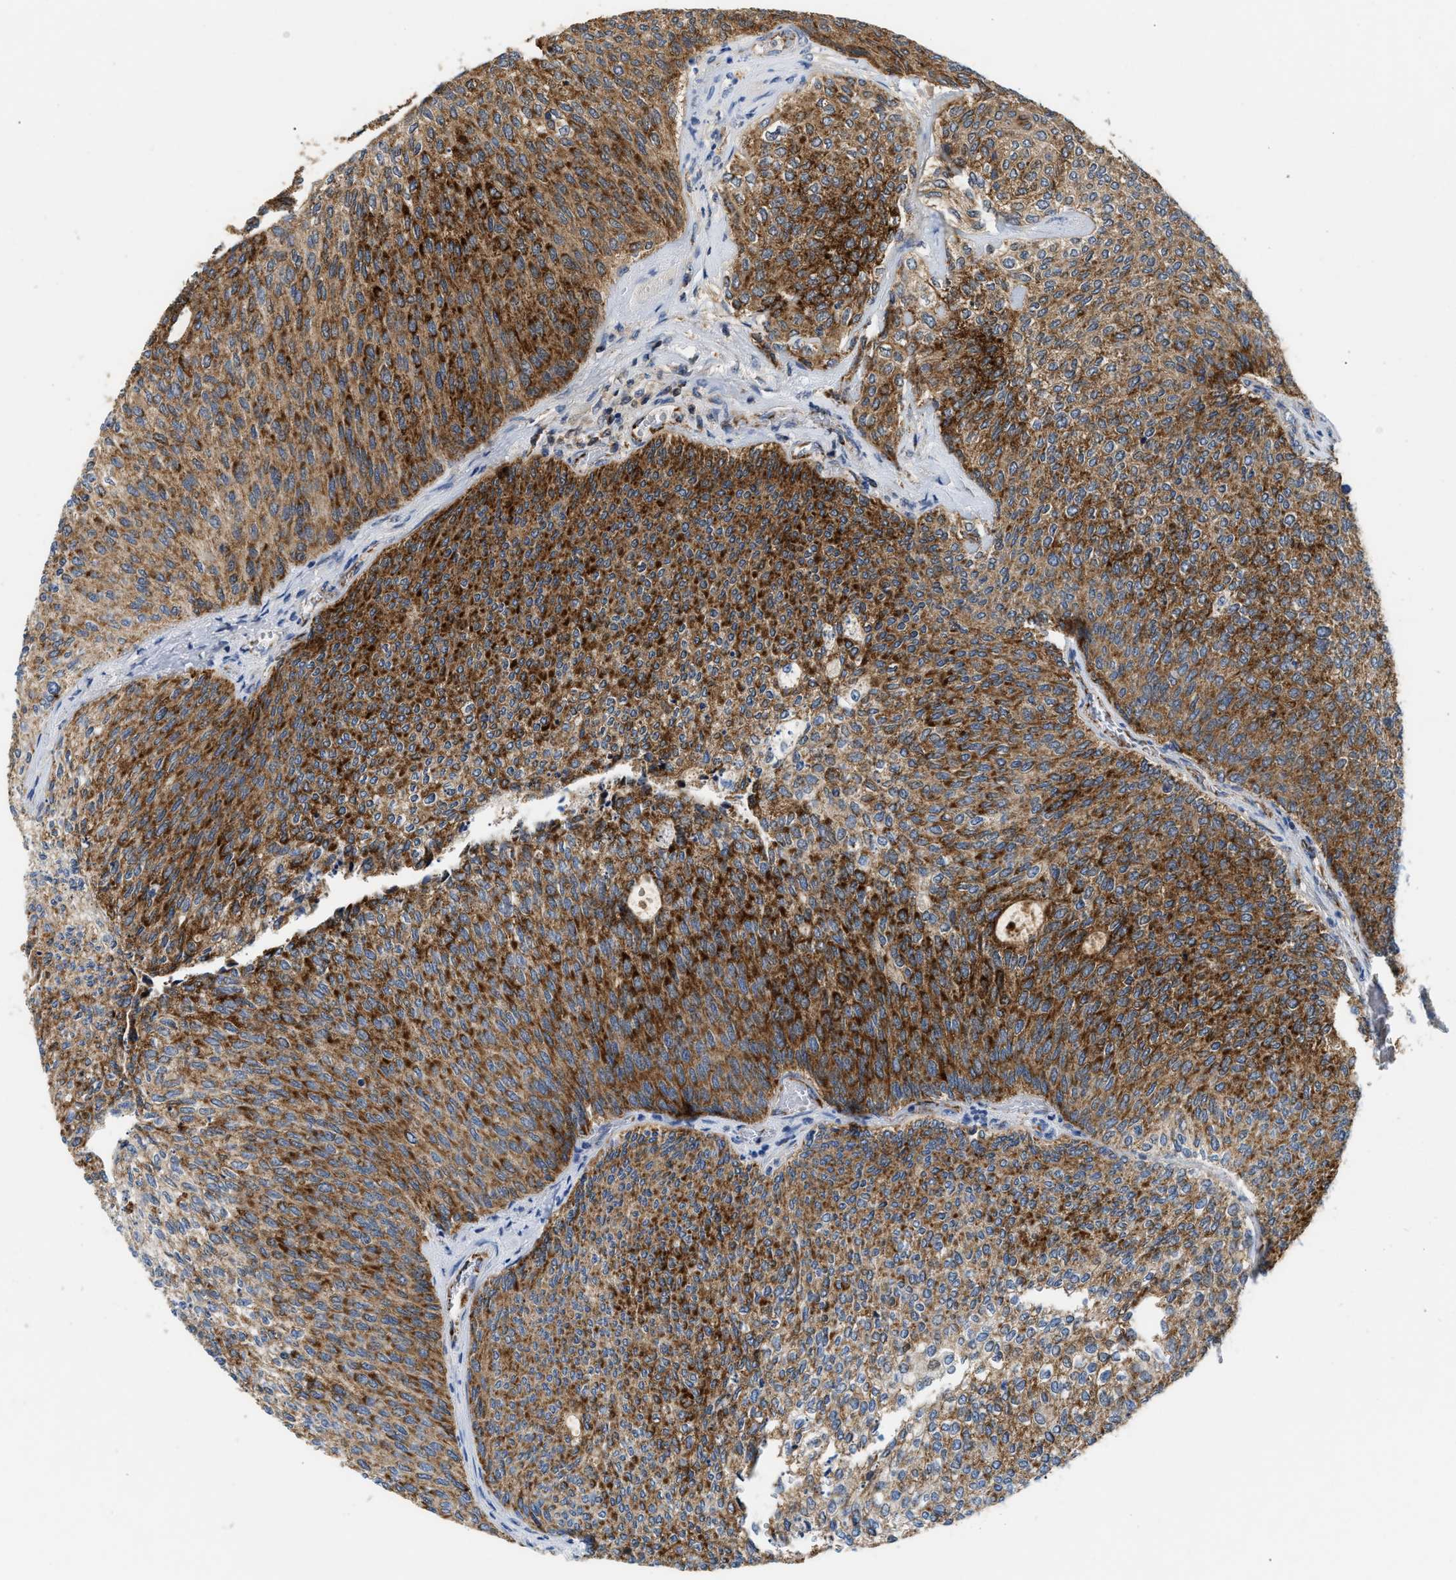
{"staining": {"intensity": "strong", "quantity": ">75%", "location": "cytoplasmic/membranous"}, "tissue": "urothelial cancer", "cell_type": "Tumor cells", "image_type": "cancer", "snomed": [{"axis": "morphology", "description": "Urothelial carcinoma, Low grade"}, {"axis": "topography", "description": "Urinary bladder"}], "caption": "Strong cytoplasmic/membranous staining is identified in approximately >75% of tumor cells in urothelial carcinoma (low-grade).", "gene": "CCM2", "patient": {"sex": "female", "age": 79}}